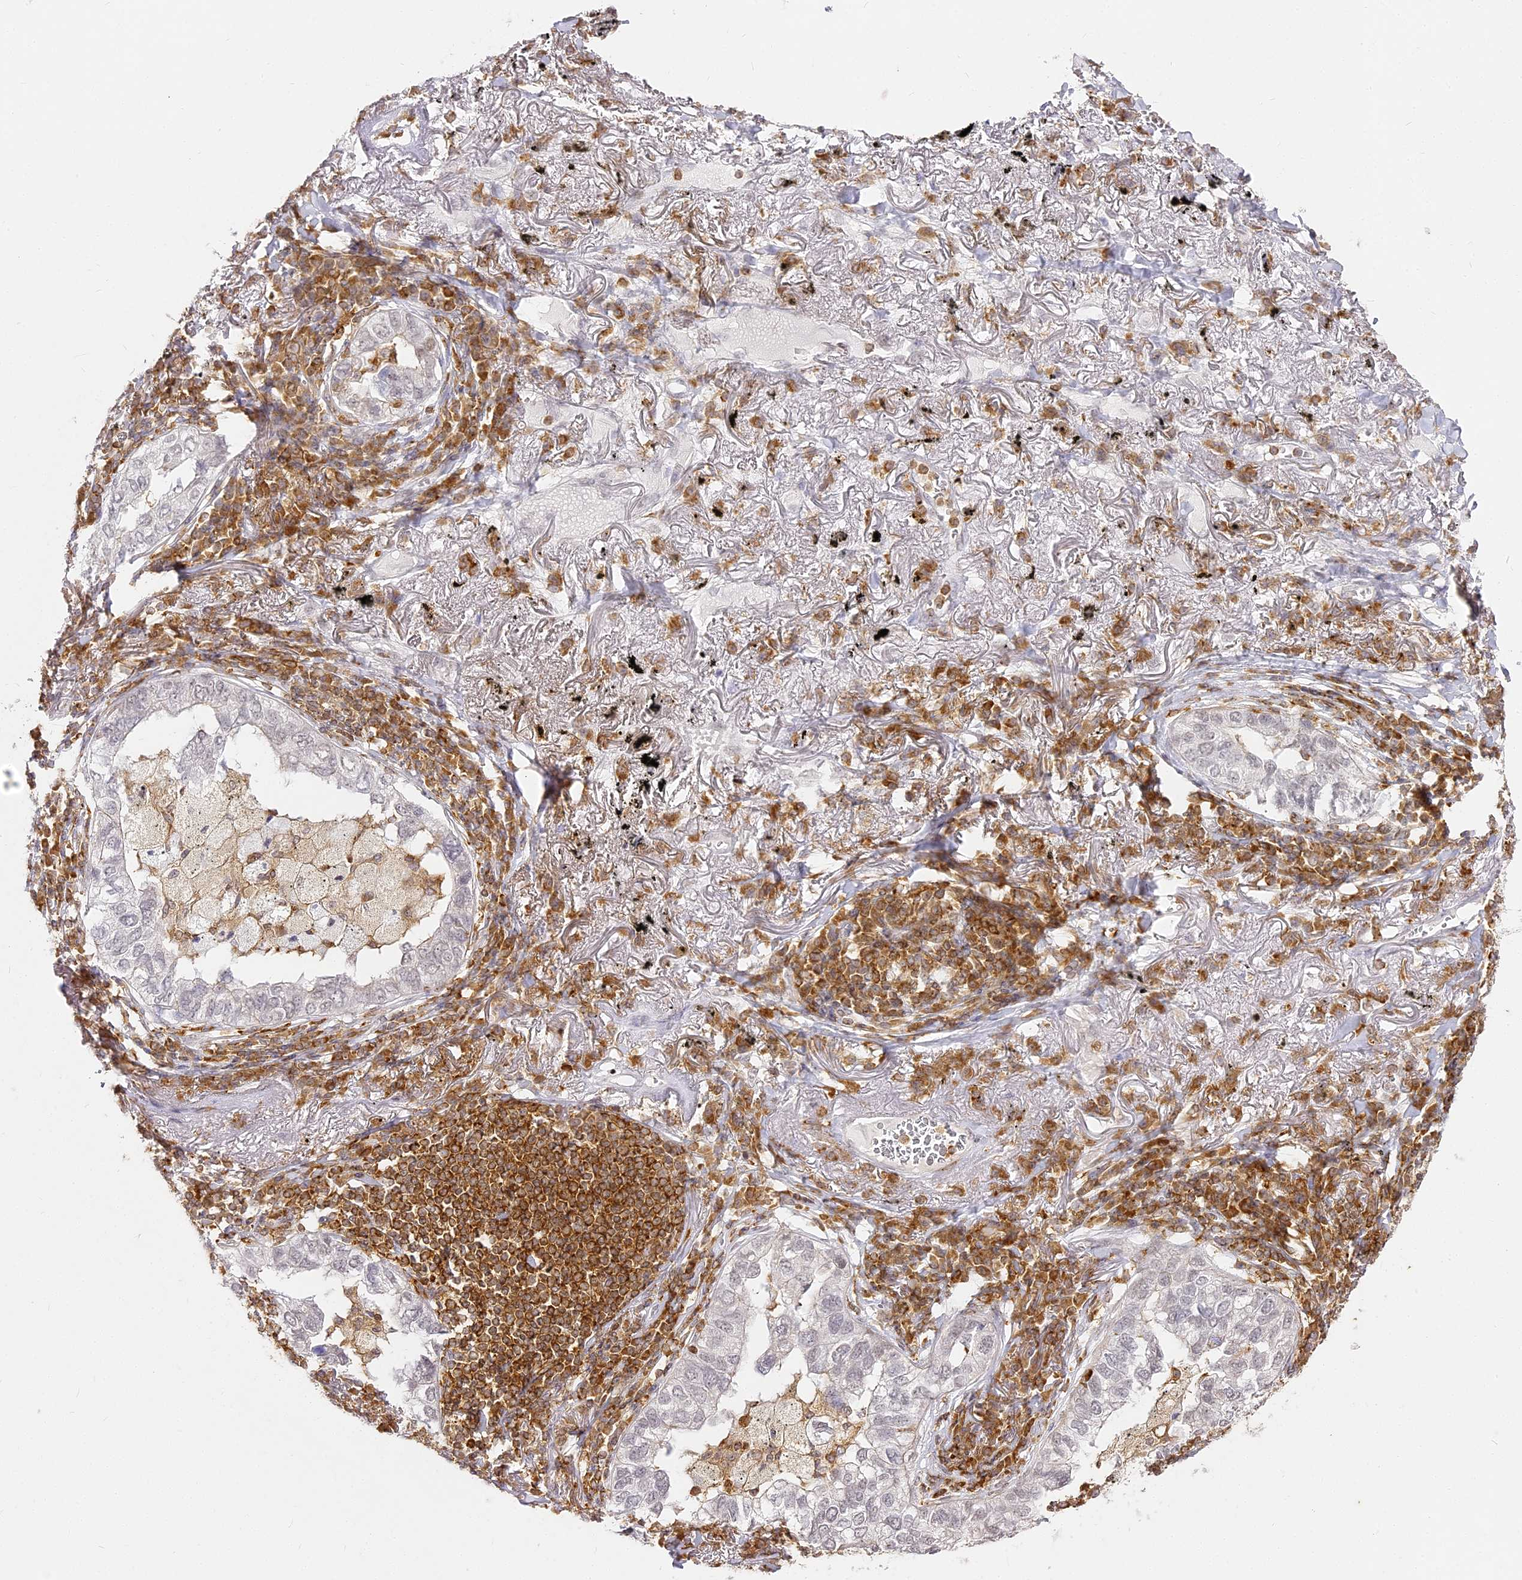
{"staining": {"intensity": "negative", "quantity": "none", "location": "none"}, "tissue": "lung cancer", "cell_type": "Tumor cells", "image_type": "cancer", "snomed": [{"axis": "morphology", "description": "Adenocarcinoma, NOS"}, {"axis": "topography", "description": "Lung"}], "caption": "Immunohistochemical staining of human lung cancer (adenocarcinoma) exhibits no significant positivity in tumor cells.", "gene": "DOCK2", "patient": {"sex": "male", "age": 65}}